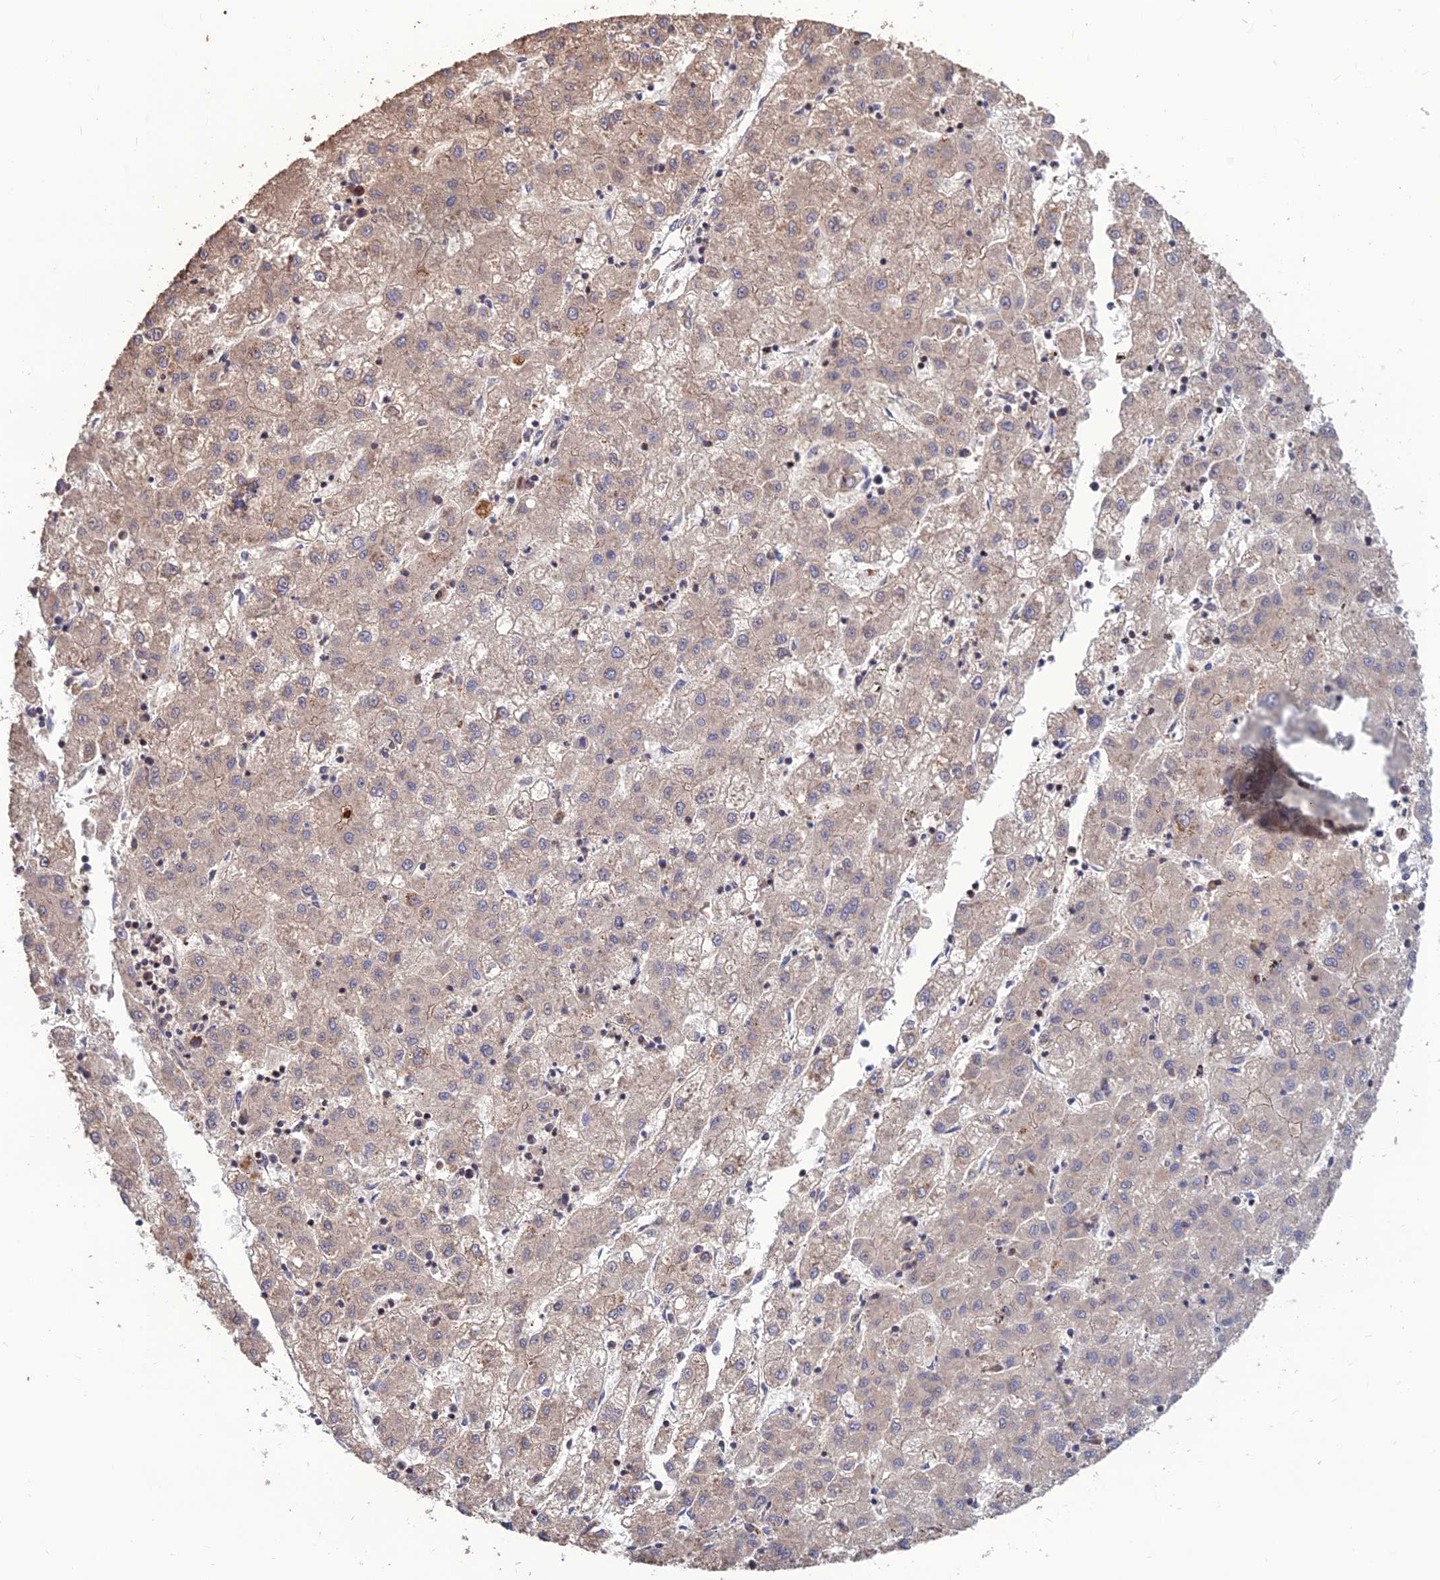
{"staining": {"intensity": "weak", "quantity": "25%-75%", "location": "cytoplasmic/membranous"}, "tissue": "liver cancer", "cell_type": "Tumor cells", "image_type": "cancer", "snomed": [{"axis": "morphology", "description": "Carcinoma, Hepatocellular, NOS"}, {"axis": "topography", "description": "Liver"}], "caption": "An immunohistochemistry photomicrograph of tumor tissue is shown. Protein staining in brown shows weak cytoplasmic/membranous positivity in hepatocellular carcinoma (liver) within tumor cells. (DAB IHC, brown staining for protein, blue staining for nuclei).", "gene": "RIC8B", "patient": {"sex": "male", "age": 72}}